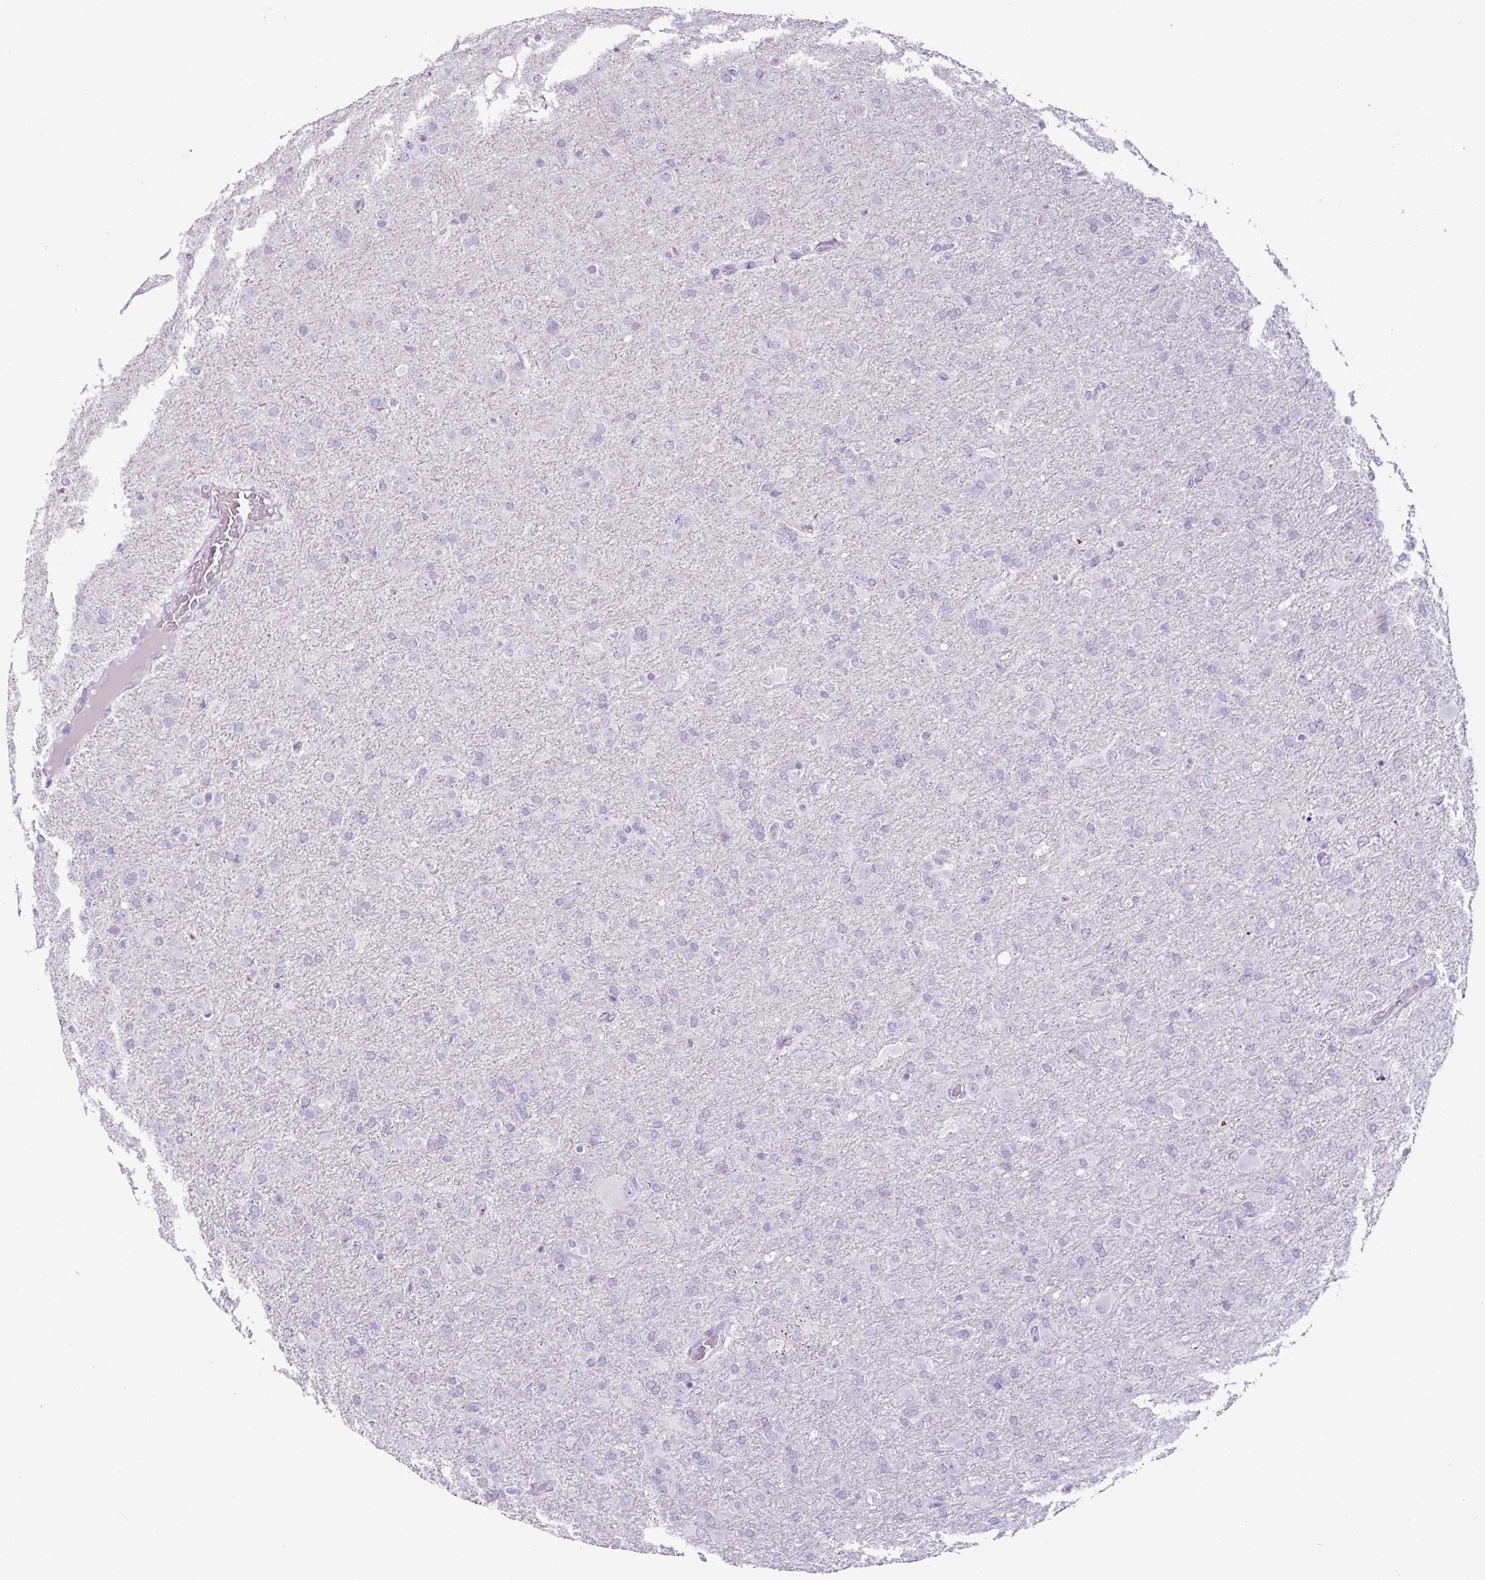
{"staining": {"intensity": "negative", "quantity": "none", "location": "none"}, "tissue": "glioma", "cell_type": "Tumor cells", "image_type": "cancer", "snomed": [{"axis": "morphology", "description": "Glioma, malignant, Low grade"}, {"axis": "topography", "description": "Brain"}], "caption": "Tumor cells are negative for brown protein staining in glioma.", "gene": "GLP2R", "patient": {"sex": "male", "age": 65}}